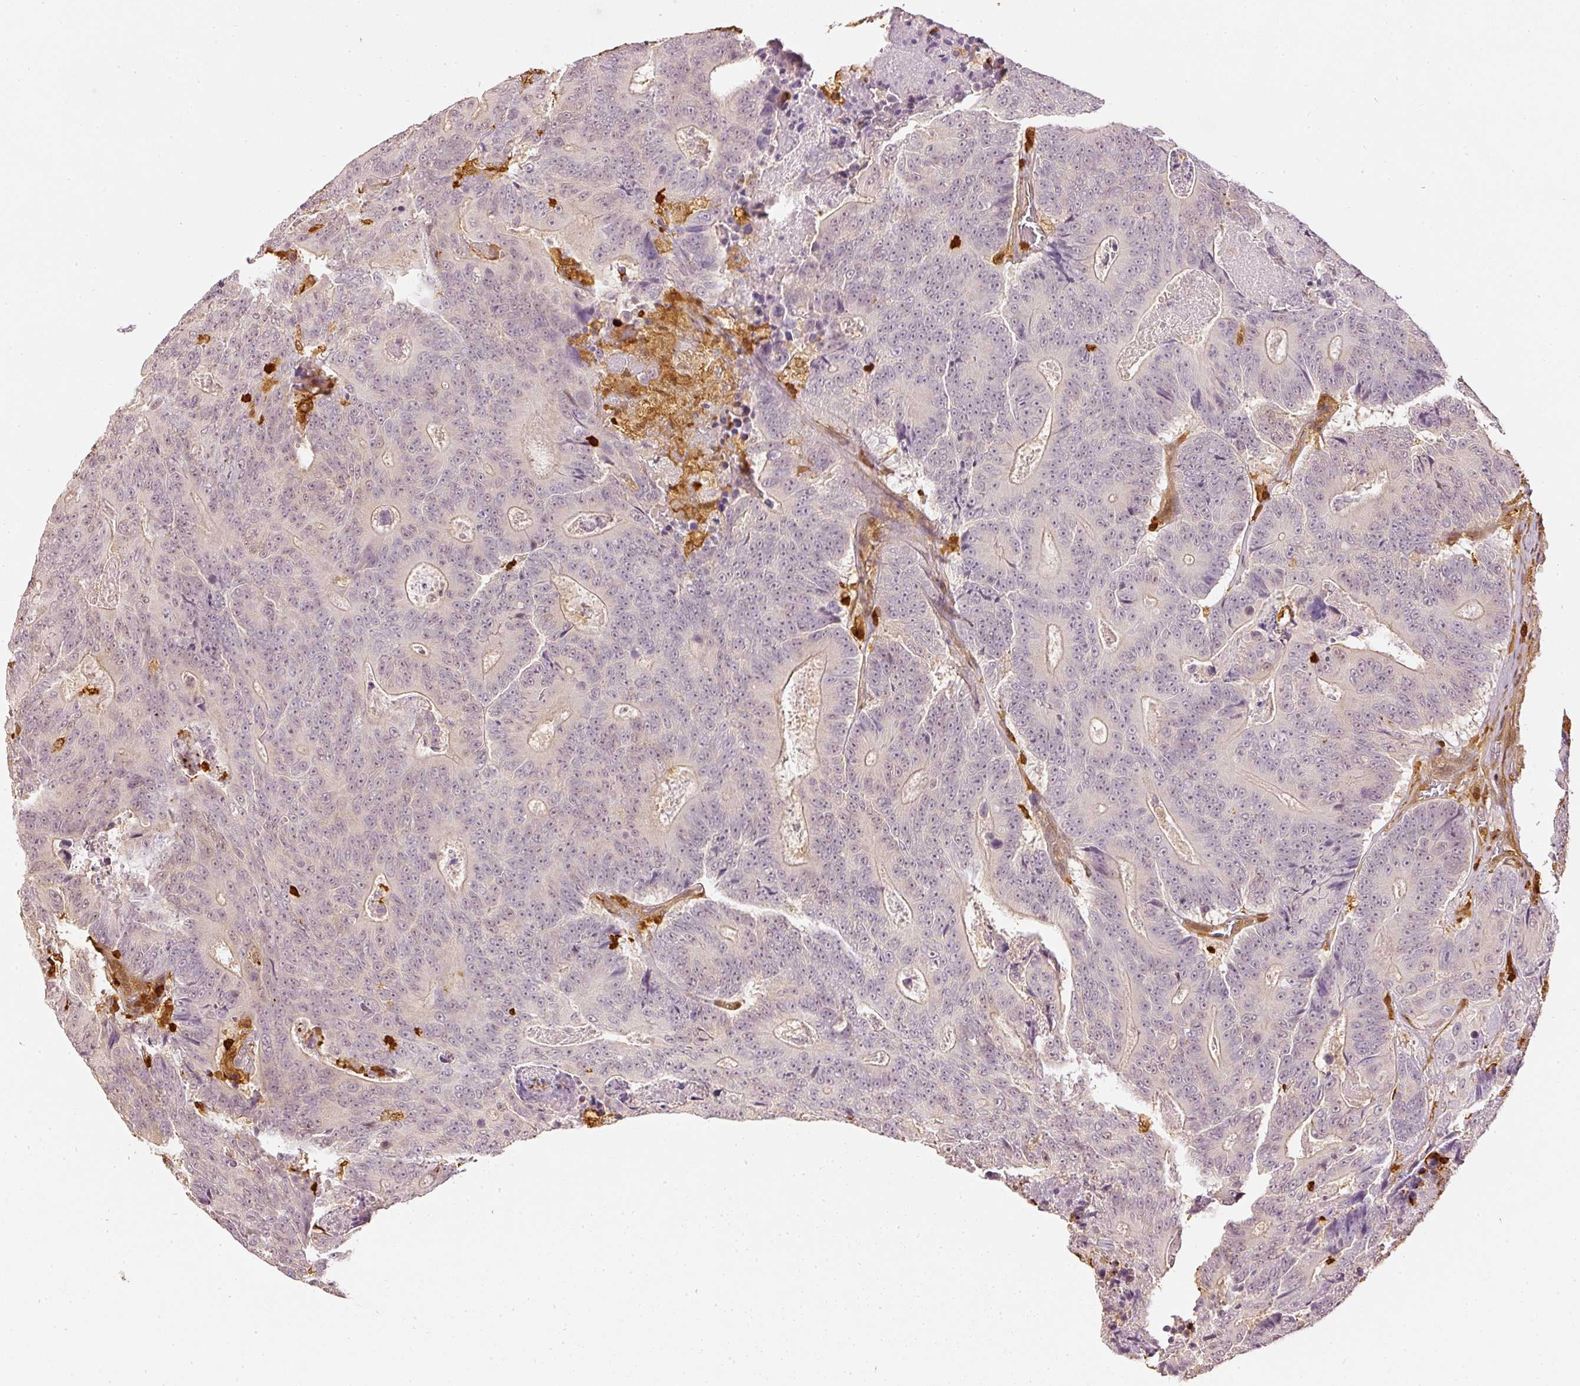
{"staining": {"intensity": "negative", "quantity": "none", "location": "none"}, "tissue": "colorectal cancer", "cell_type": "Tumor cells", "image_type": "cancer", "snomed": [{"axis": "morphology", "description": "Adenocarcinoma, NOS"}, {"axis": "topography", "description": "Colon"}], "caption": "There is no significant staining in tumor cells of colorectal adenocarcinoma.", "gene": "PFN1", "patient": {"sex": "male", "age": 83}}